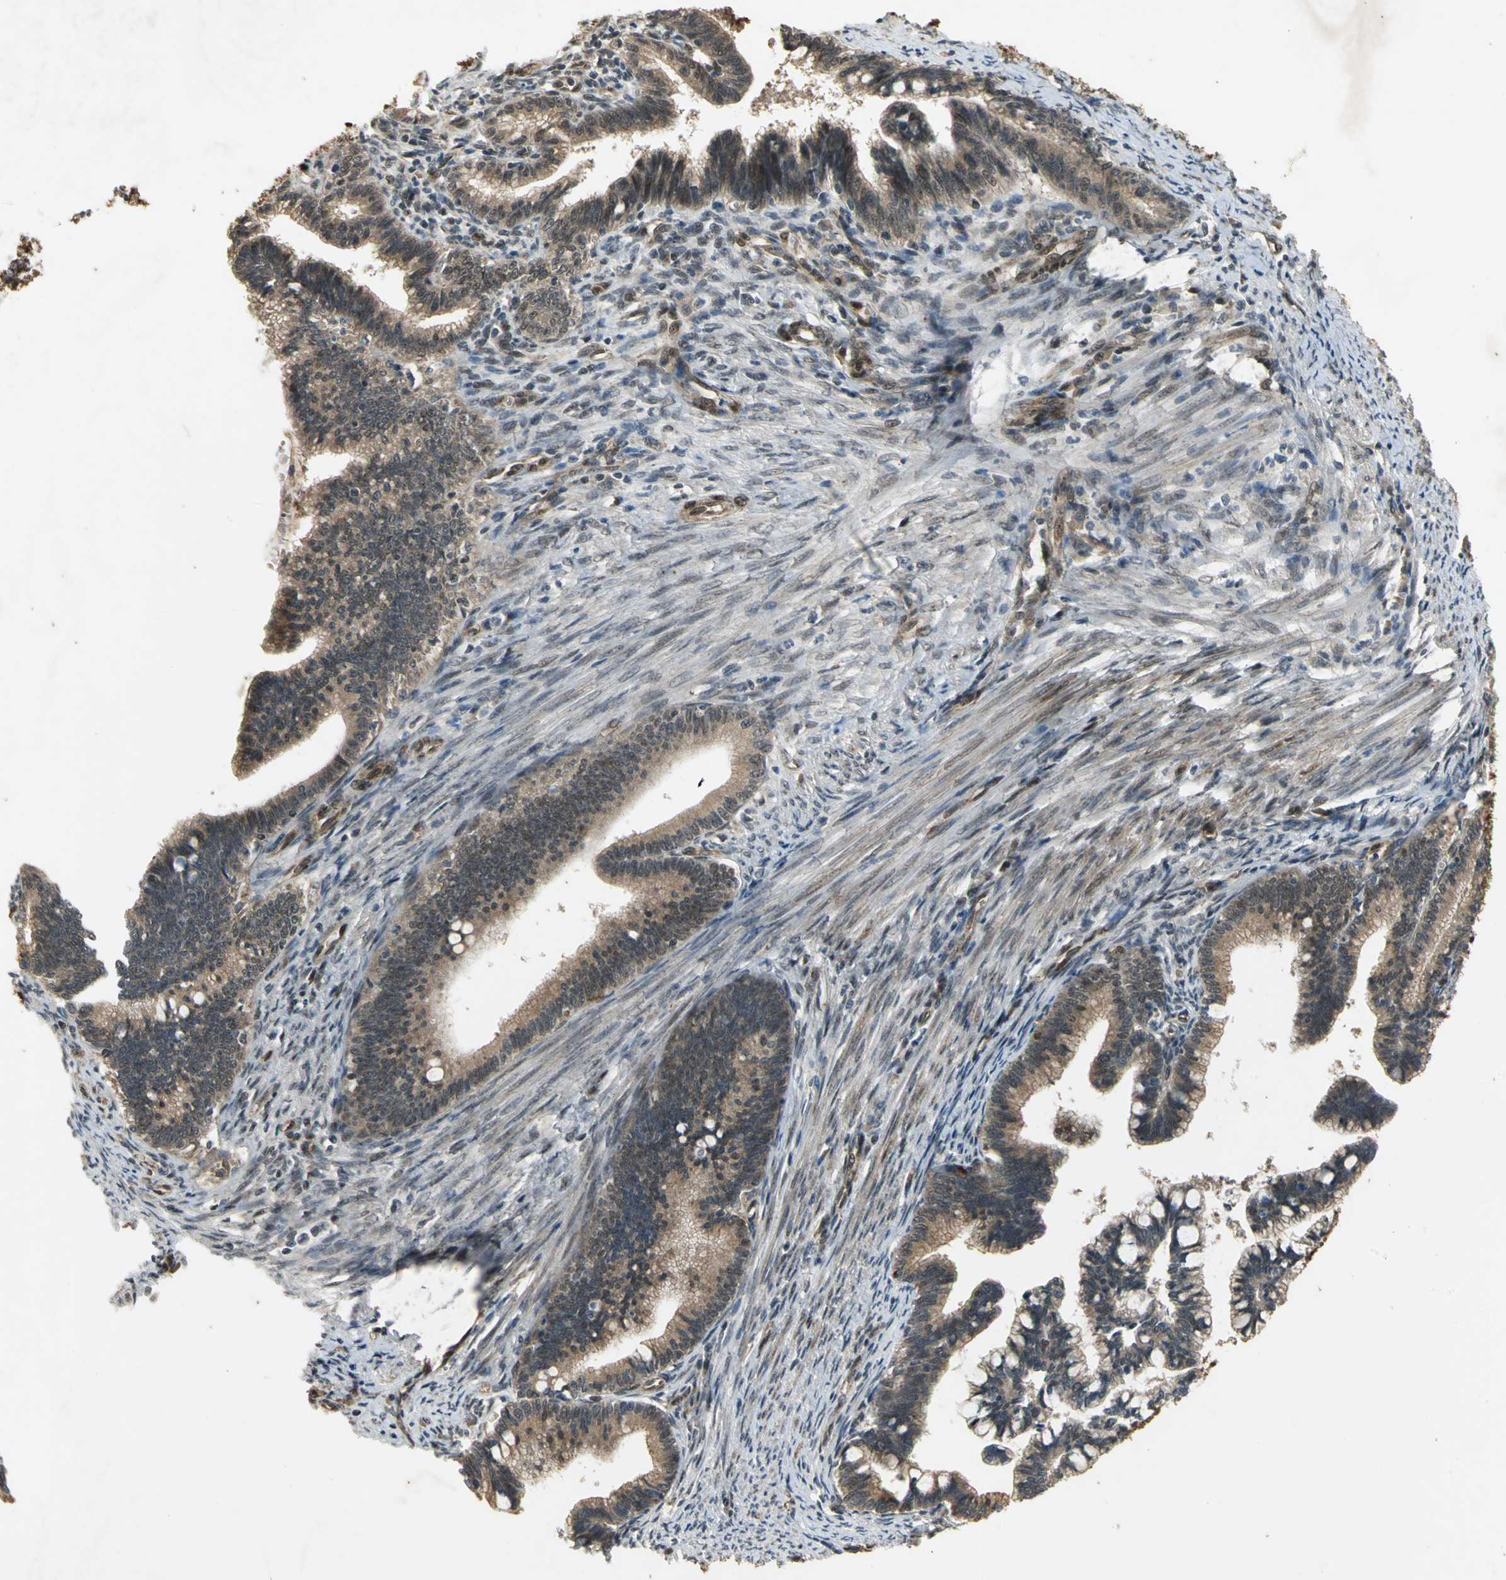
{"staining": {"intensity": "weak", "quantity": ">75%", "location": "cytoplasmic/membranous"}, "tissue": "cervical cancer", "cell_type": "Tumor cells", "image_type": "cancer", "snomed": [{"axis": "morphology", "description": "Adenocarcinoma, NOS"}, {"axis": "topography", "description": "Cervix"}], "caption": "Brown immunohistochemical staining in human cervical cancer (adenocarcinoma) reveals weak cytoplasmic/membranous positivity in approximately >75% of tumor cells. (Stains: DAB (3,3'-diaminobenzidine) in brown, nuclei in blue, Microscopy: brightfield microscopy at high magnification).", "gene": "NOTCH3", "patient": {"sex": "female", "age": 36}}